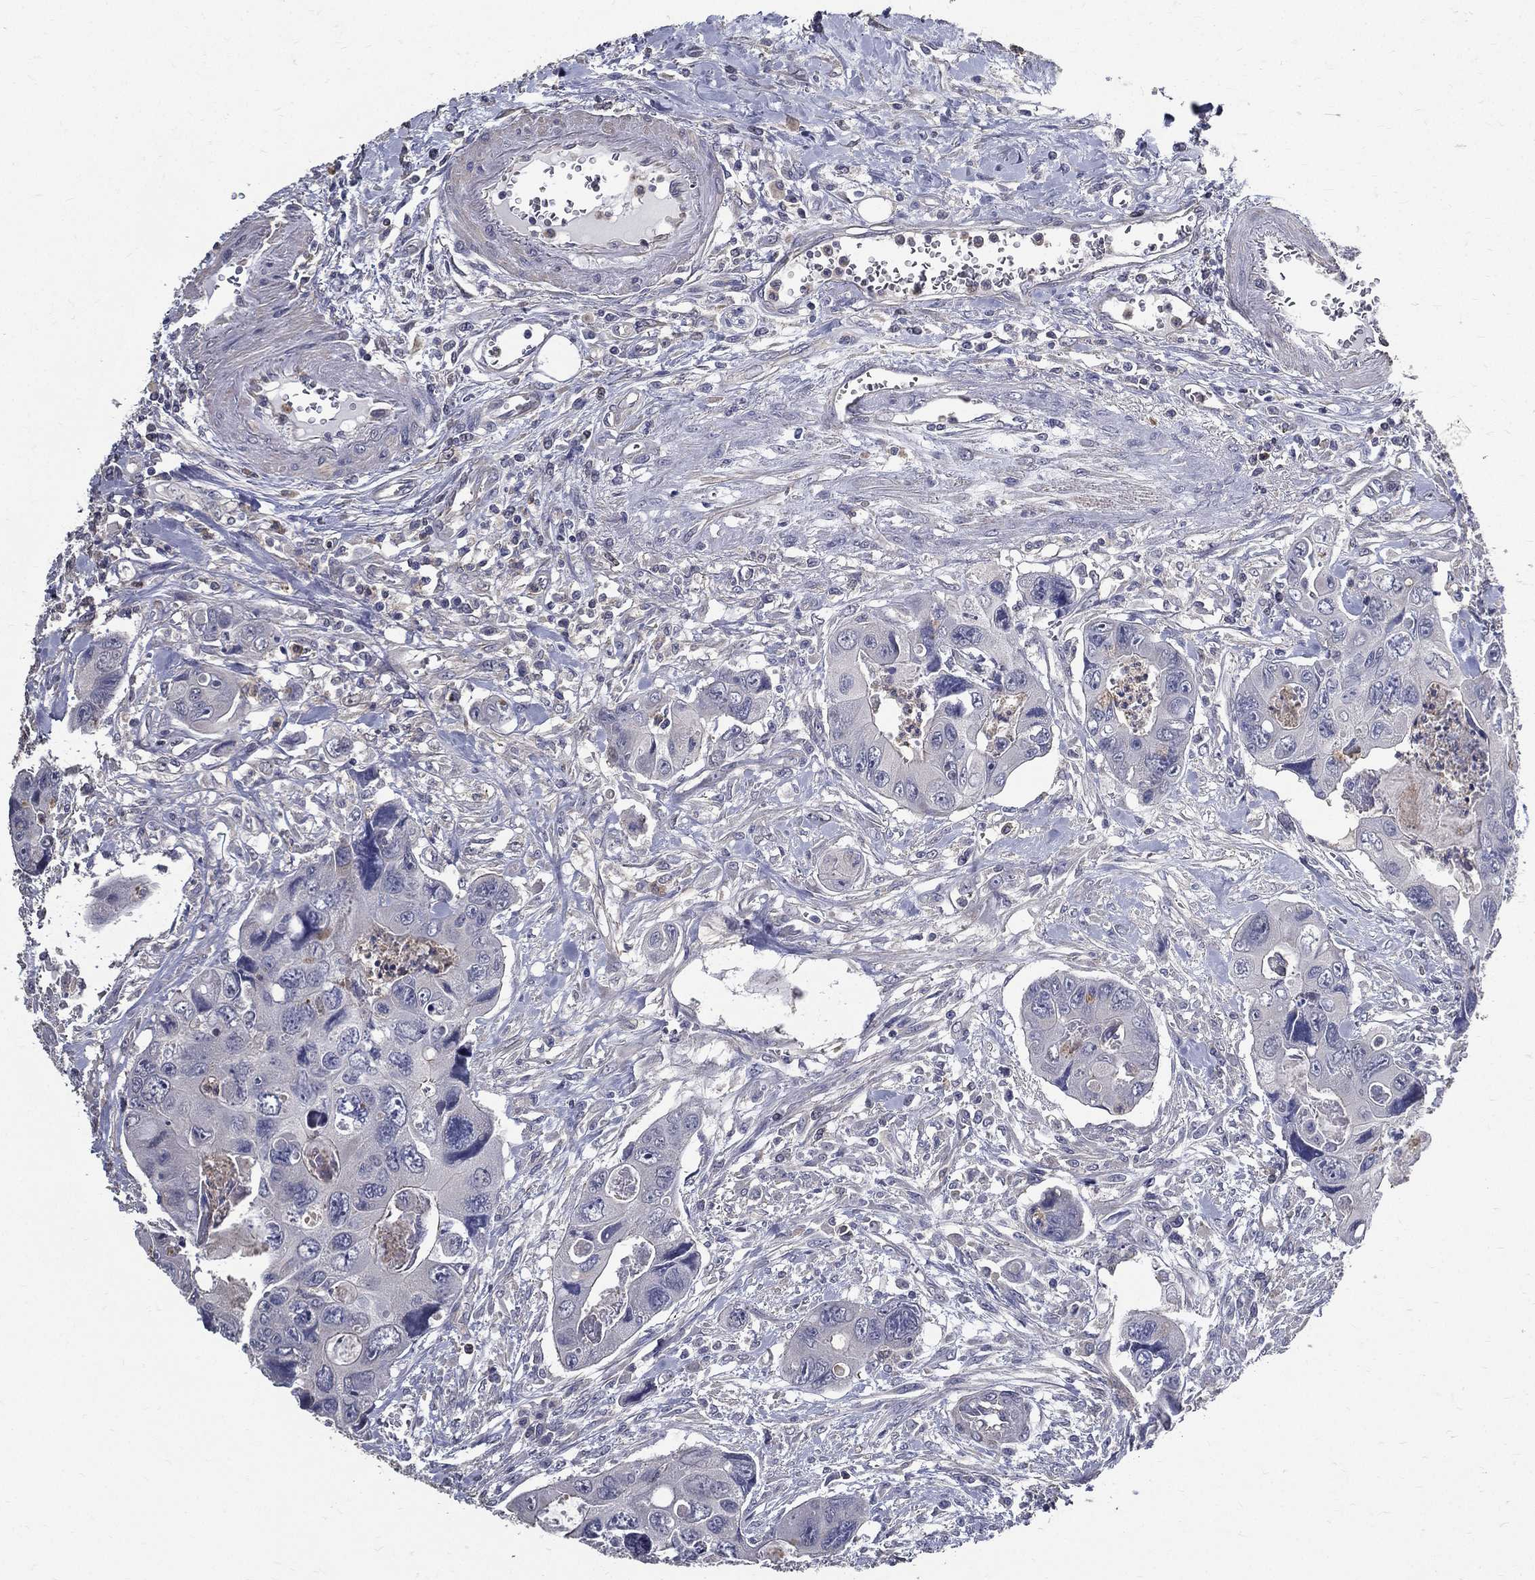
{"staining": {"intensity": "negative", "quantity": "none", "location": "none"}, "tissue": "colorectal cancer", "cell_type": "Tumor cells", "image_type": "cancer", "snomed": [{"axis": "morphology", "description": "Adenocarcinoma, NOS"}, {"axis": "topography", "description": "Rectum"}], "caption": "Tumor cells are negative for brown protein staining in colorectal cancer.", "gene": "SERPINB2", "patient": {"sex": "male", "age": 62}}